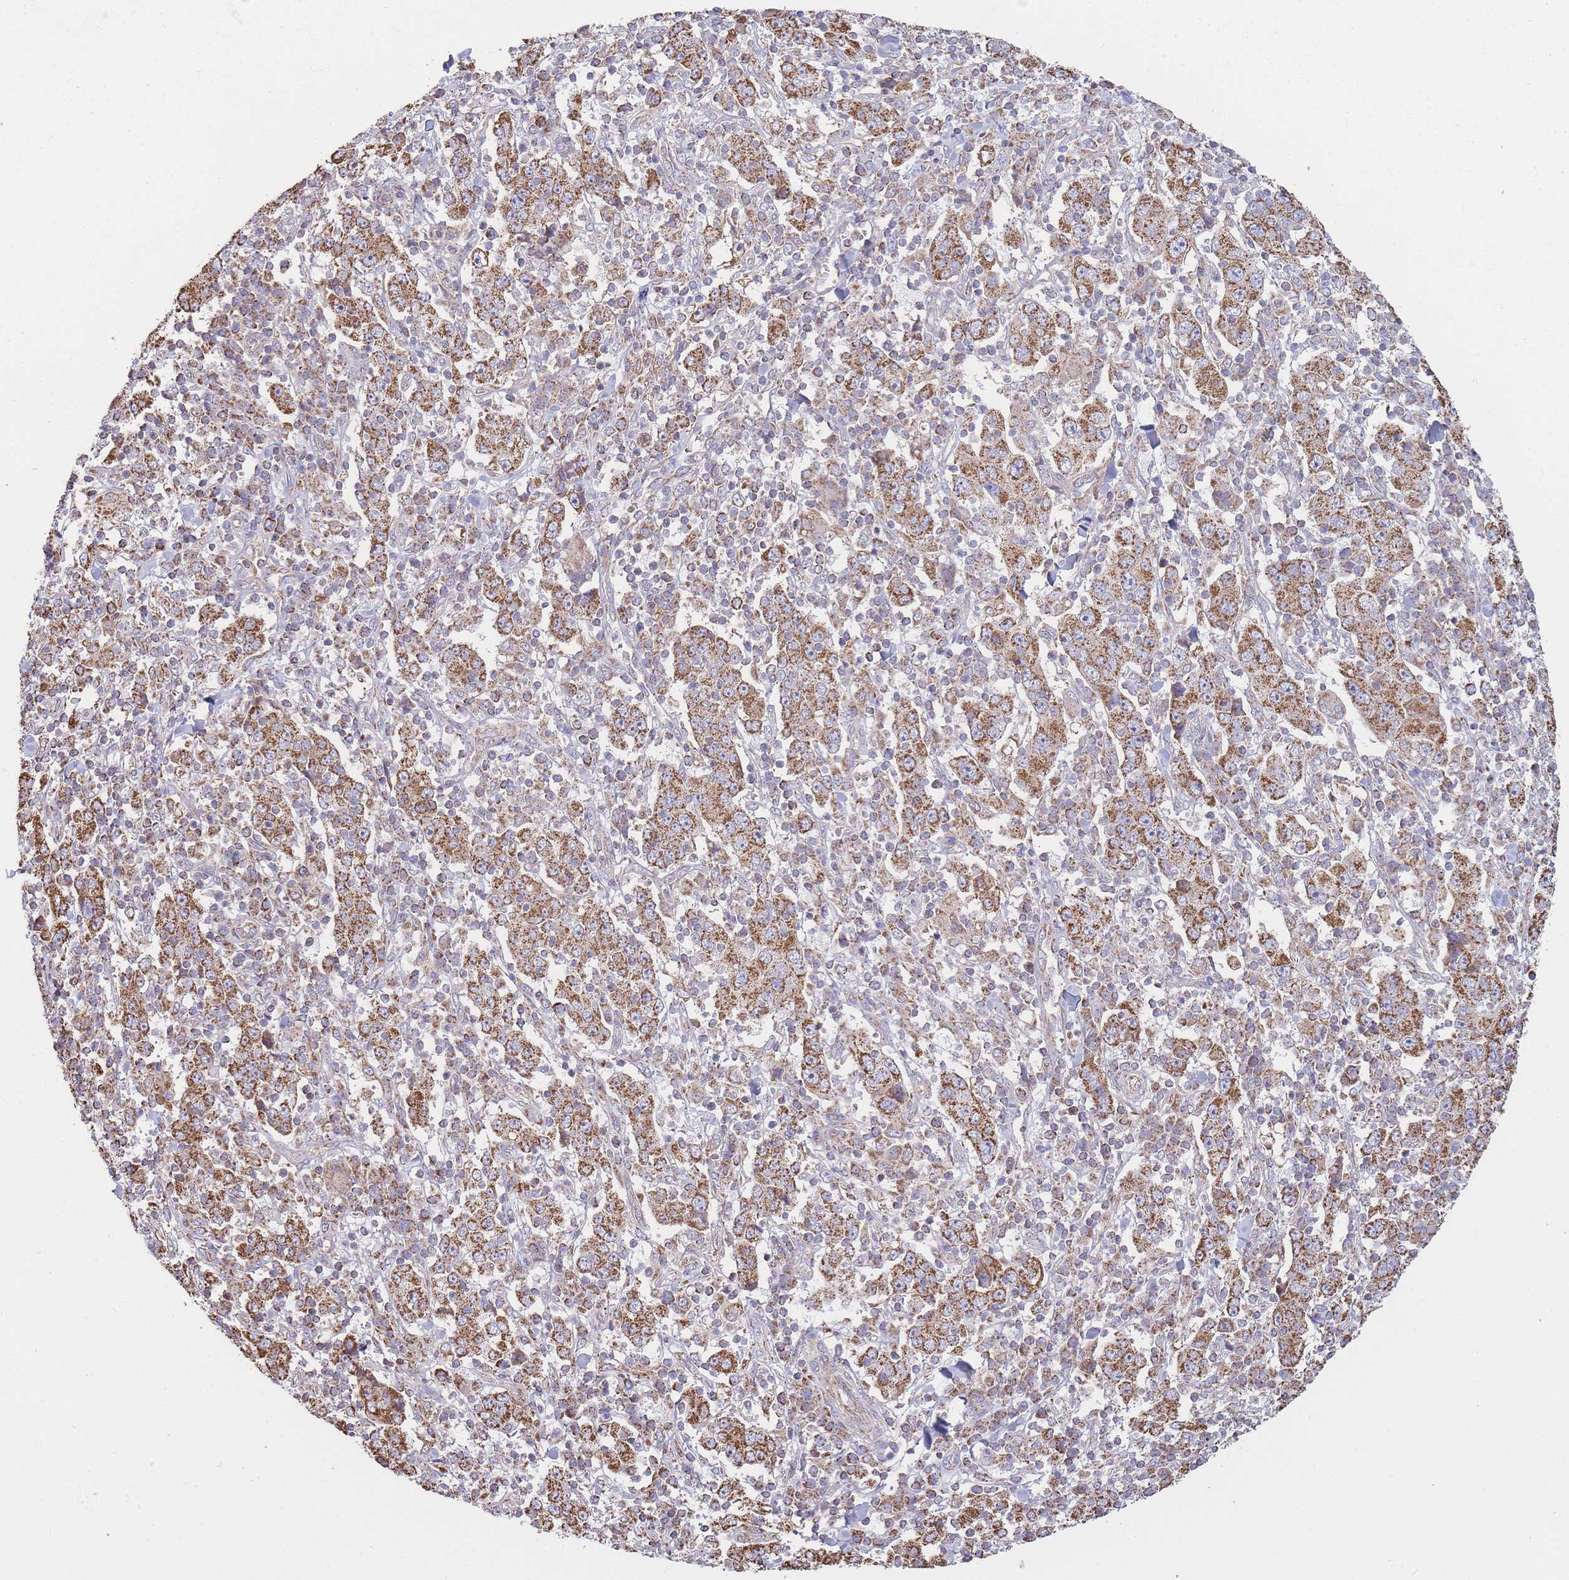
{"staining": {"intensity": "moderate", "quantity": ">75%", "location": "cytoplasmic/membranous"}, "tissue": "stomach cancer", "cell_type": "Tumor cells", "image_type": "cancer", "snomed": [{"axis": "morphology", "description": "Normal tissue, NOS"}, {"axis": "morphology", "description": "Adenocarcinoma, NOS"}, {"axis": "topography", "description": "Stomach, upper"}, {"axis": "topography", "description": "Stomach"}], "caption": "Immunohistochemical staining of human stomach cancer (adenocarcinoma) reveals medium levels of moderate cytoplasmic/membranous staining in approximately >75% of tumor cells.", "gene": "KIF16B", "patient": {"sex": "male", "age": 59}}